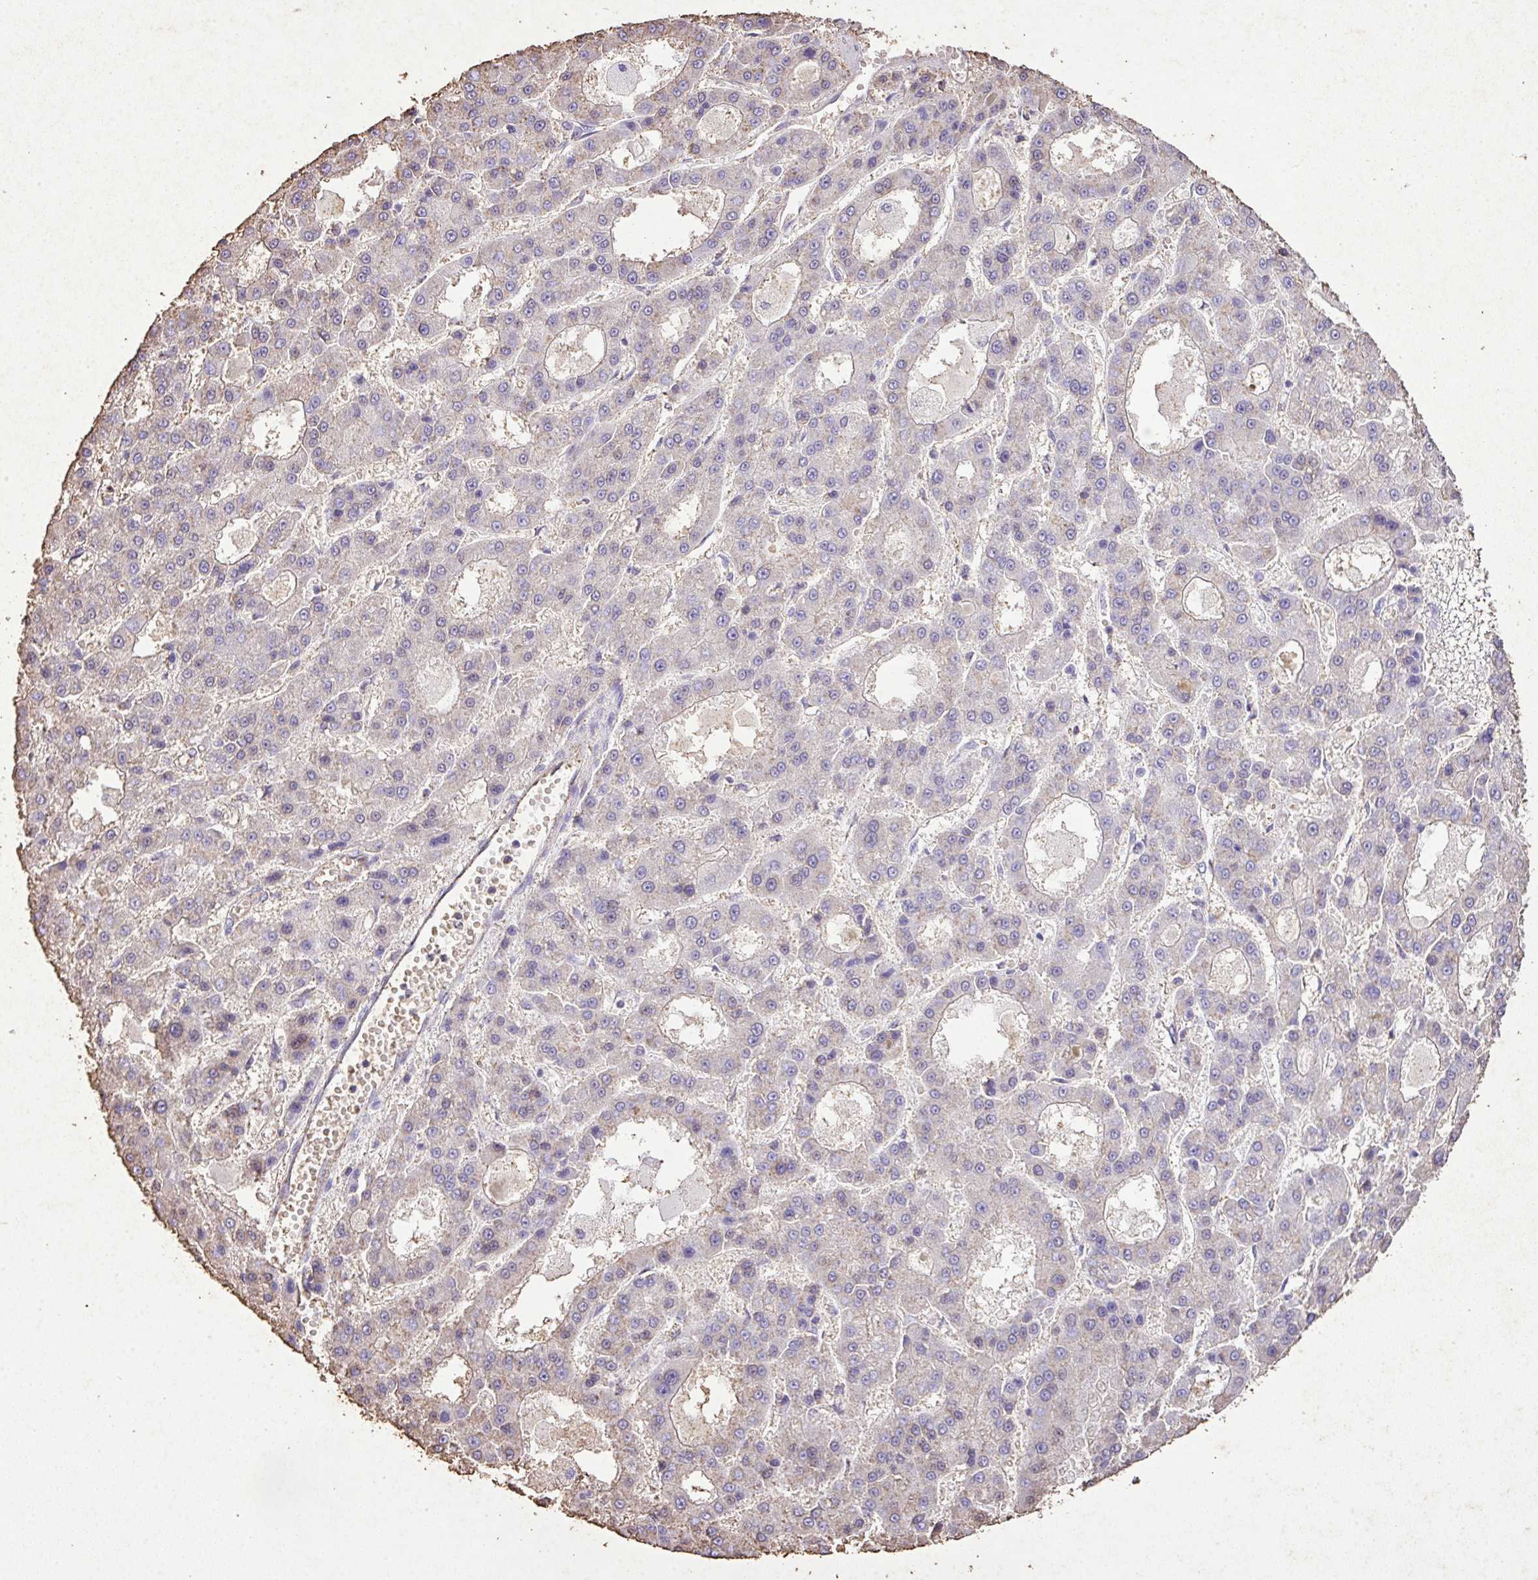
{"staining": {"intensity": "weak", "quantity": "<25%", "location": "cytoplasmic/membranous"}, "tissue": "liver cancer", "cell_type": "Tumor cells", "image_type": "cancer", "snomed": [{"axis": "morphology", "description": "Carcinoma, Hepatocellular, NOS"}, {"axis": "topography", "description": "Liver"}], "caption": "Liver cancer (hepatocellular carcinoma) stained for a protein using IHC displays no expression tumor cells.", "gene": "KCNJ11", "patient": {"sex": "male", "age": 70}}